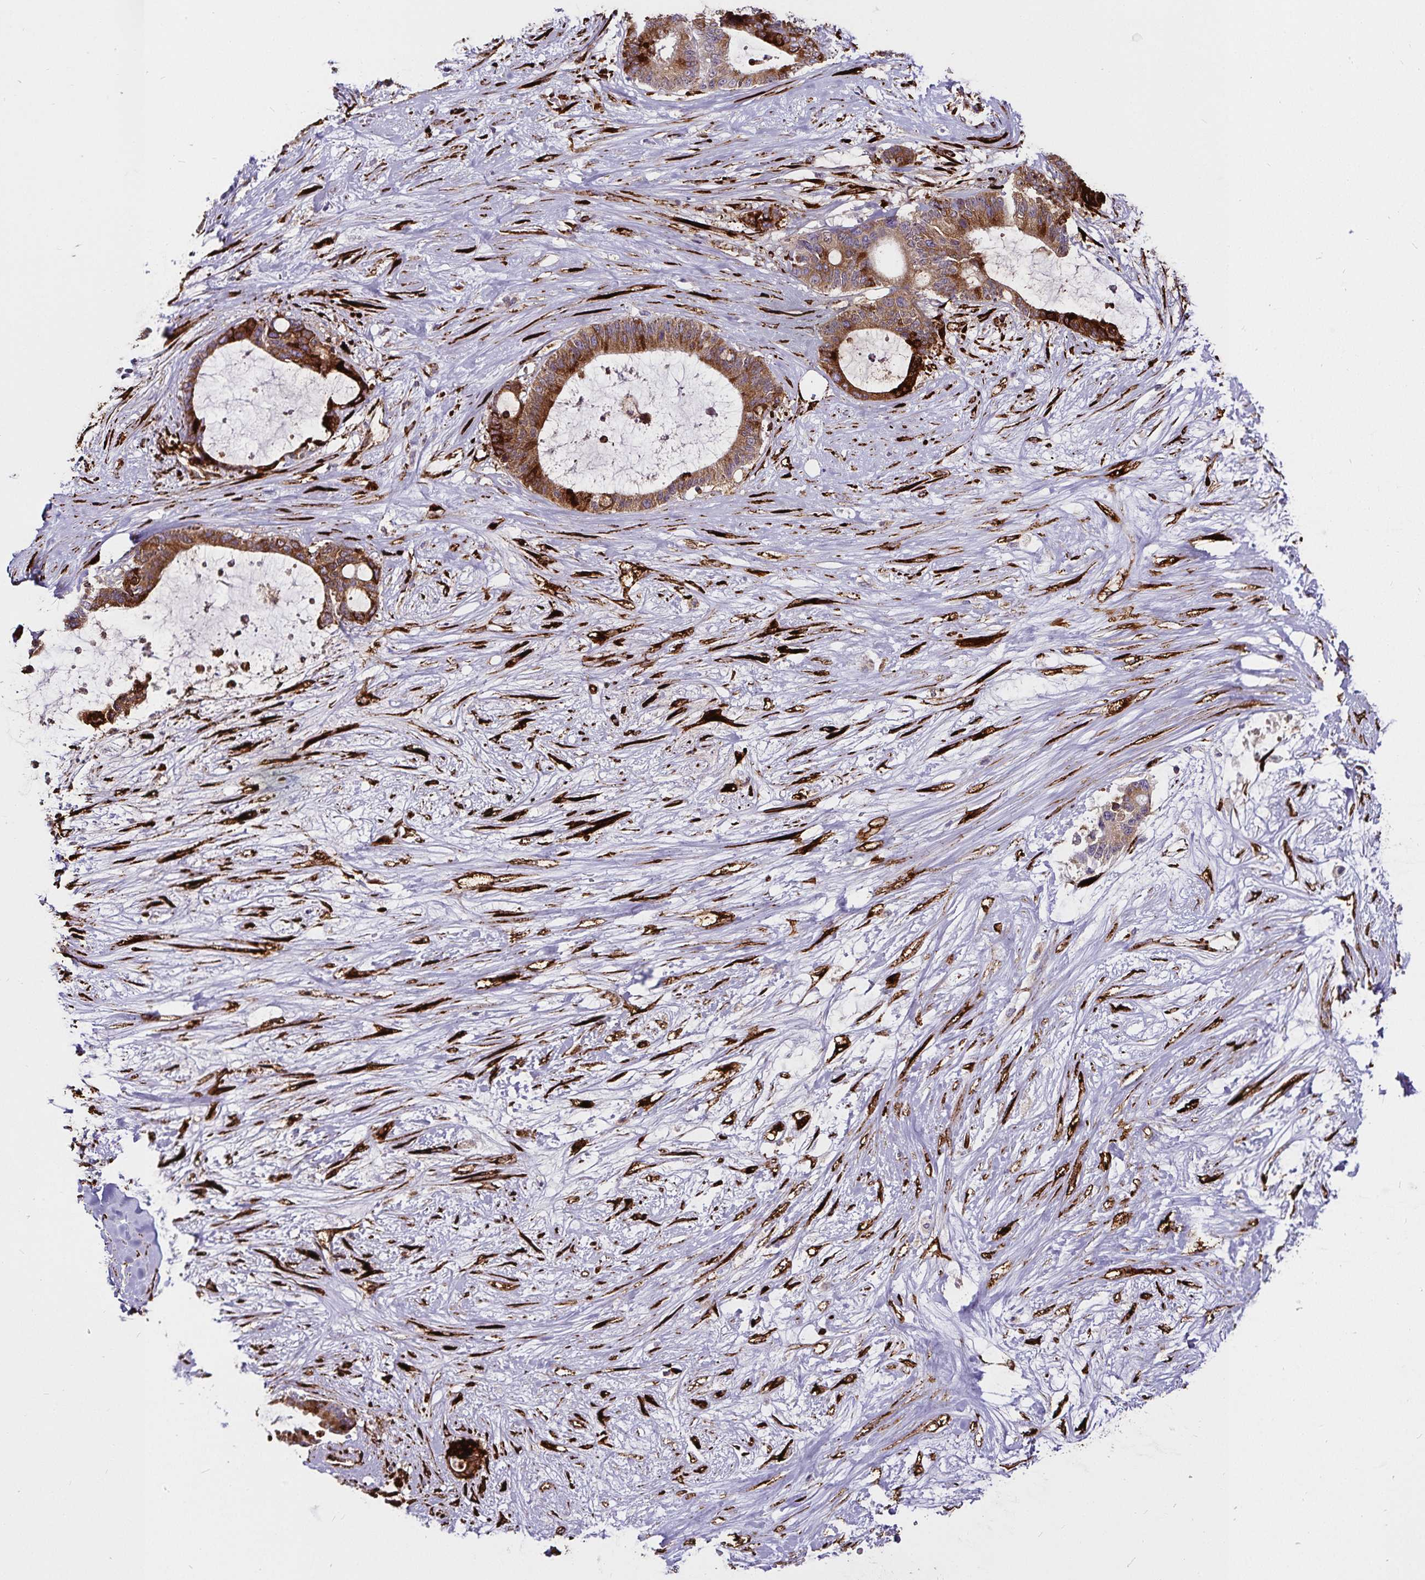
{"staining": {"intensity": "strong", "quantity": ">75%", "location": "cytoplasmic/membranous"}, "tissue": "liver cancer", "cell_type": "Tumor cells", "image_type": "cancer", "snomed": [{"axis": "morphology", "description": "Normal tissue, NOS"}, {"axis": "morphology", "description": "Cholangiocarcinoma"}, {"axis": "topography", "description": "Liver"}, {"axis": "topography", "description": "Peripheral nerve tissue"}], "caption": "Protein staining of liver cholangiocarcinoma tissue shows strong cytoplasmic/membranous positivity in about >75% of tumor cells.", "gene": "P4HA2", "patient": {"sex": "female", "age": 73}}